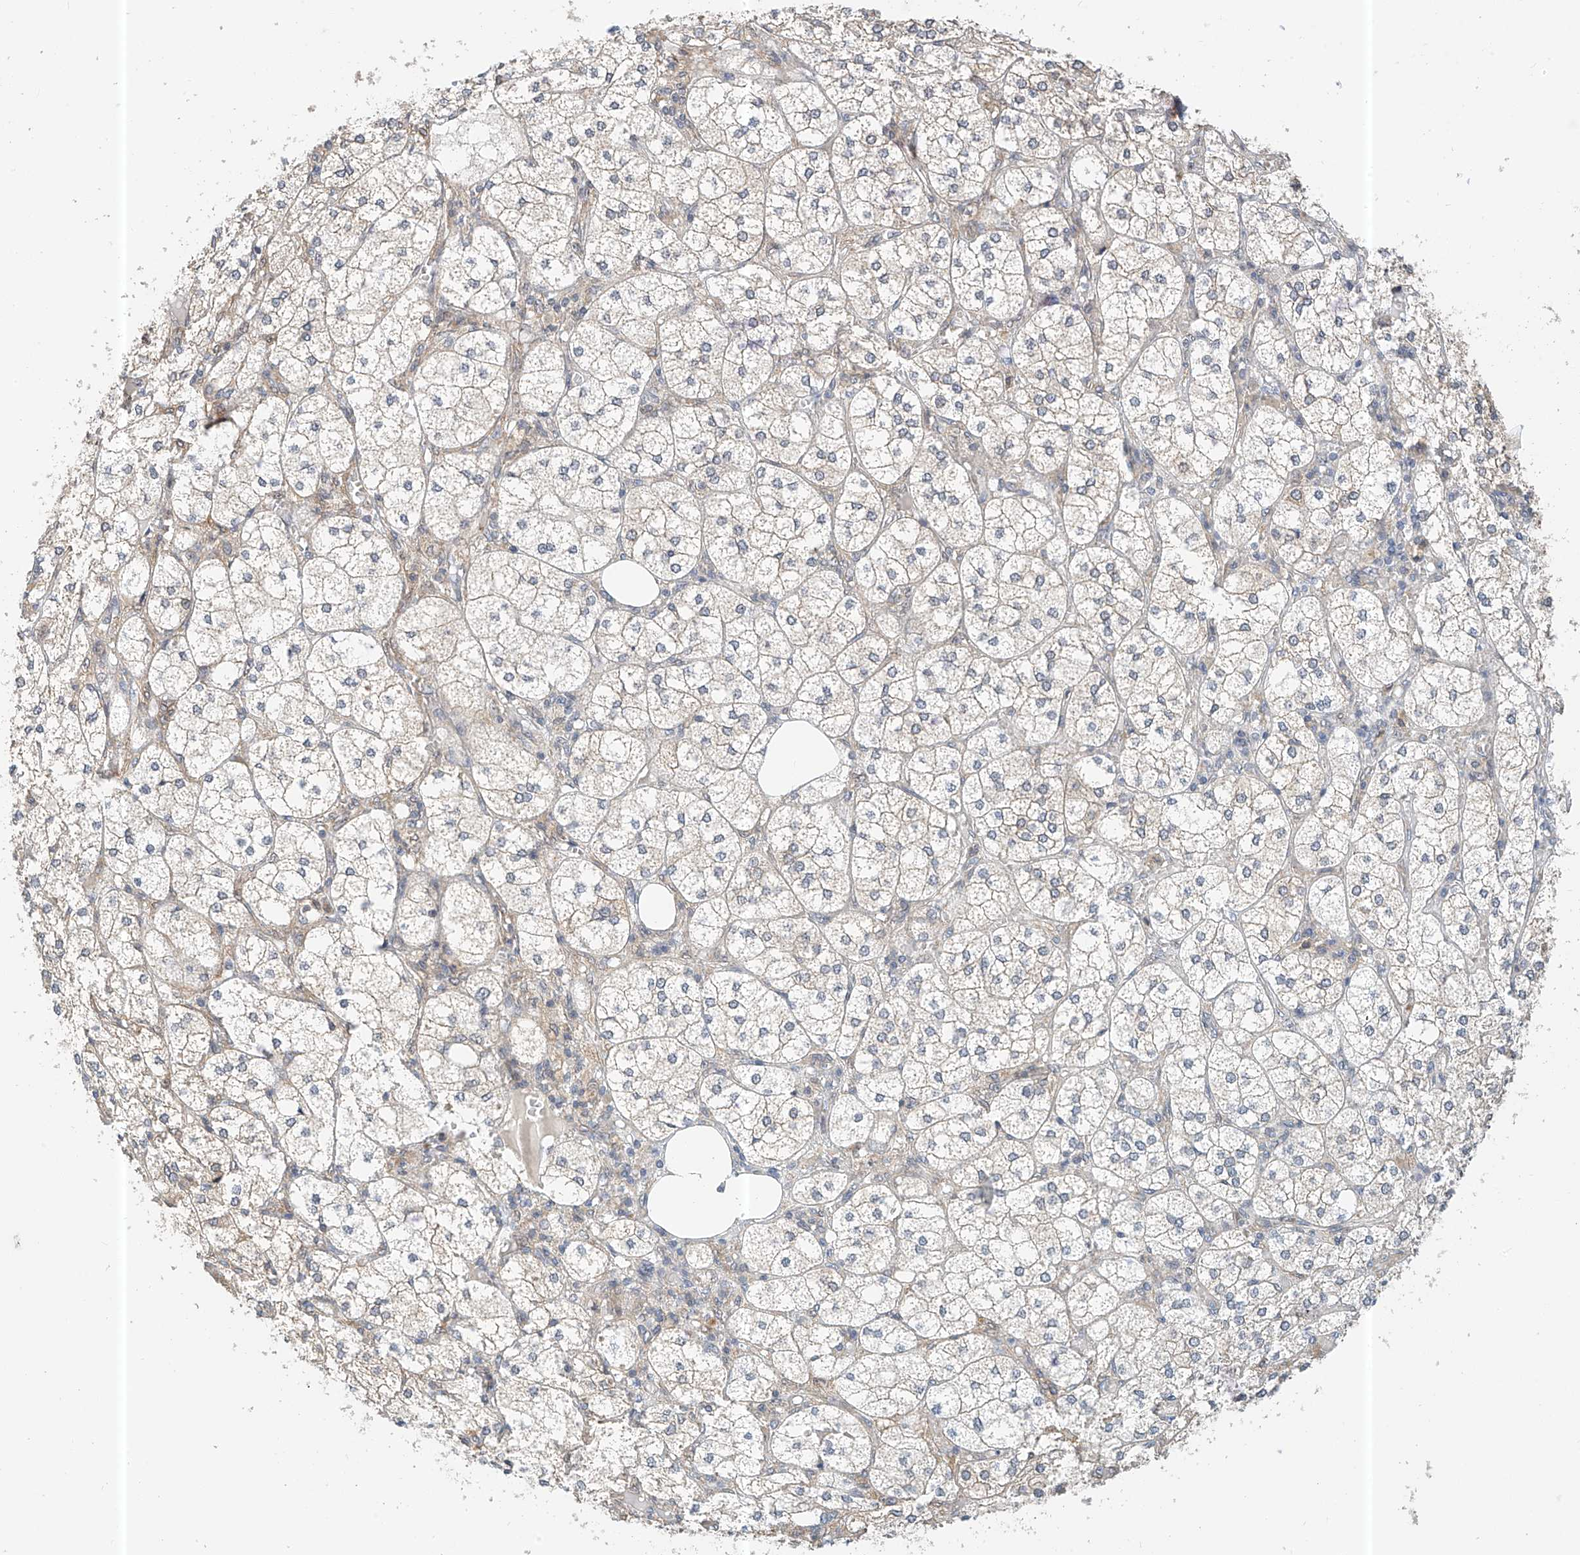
{"staining": {"intensity": "moderate", "quantity": "25%-75%", "location": "cytoplasmic/membranous"}, "tissue": "adrenal gland", "cell_type": "Glandular cells", "image_type": "normal", "snomed": [{"axis": "morphology", "description": "Normal tissue, NOS"}, {"axis": "topography", "description": "Adrenal gland"}], "caption": "Human adrenal gland stained for a protein (brown) exhibits moderate cytoplasmic/membranous positive expression in approximately 25%-75% of glandular cells.", "gene": "PPA2", "patient": {"sex": "female", "age": 61}}